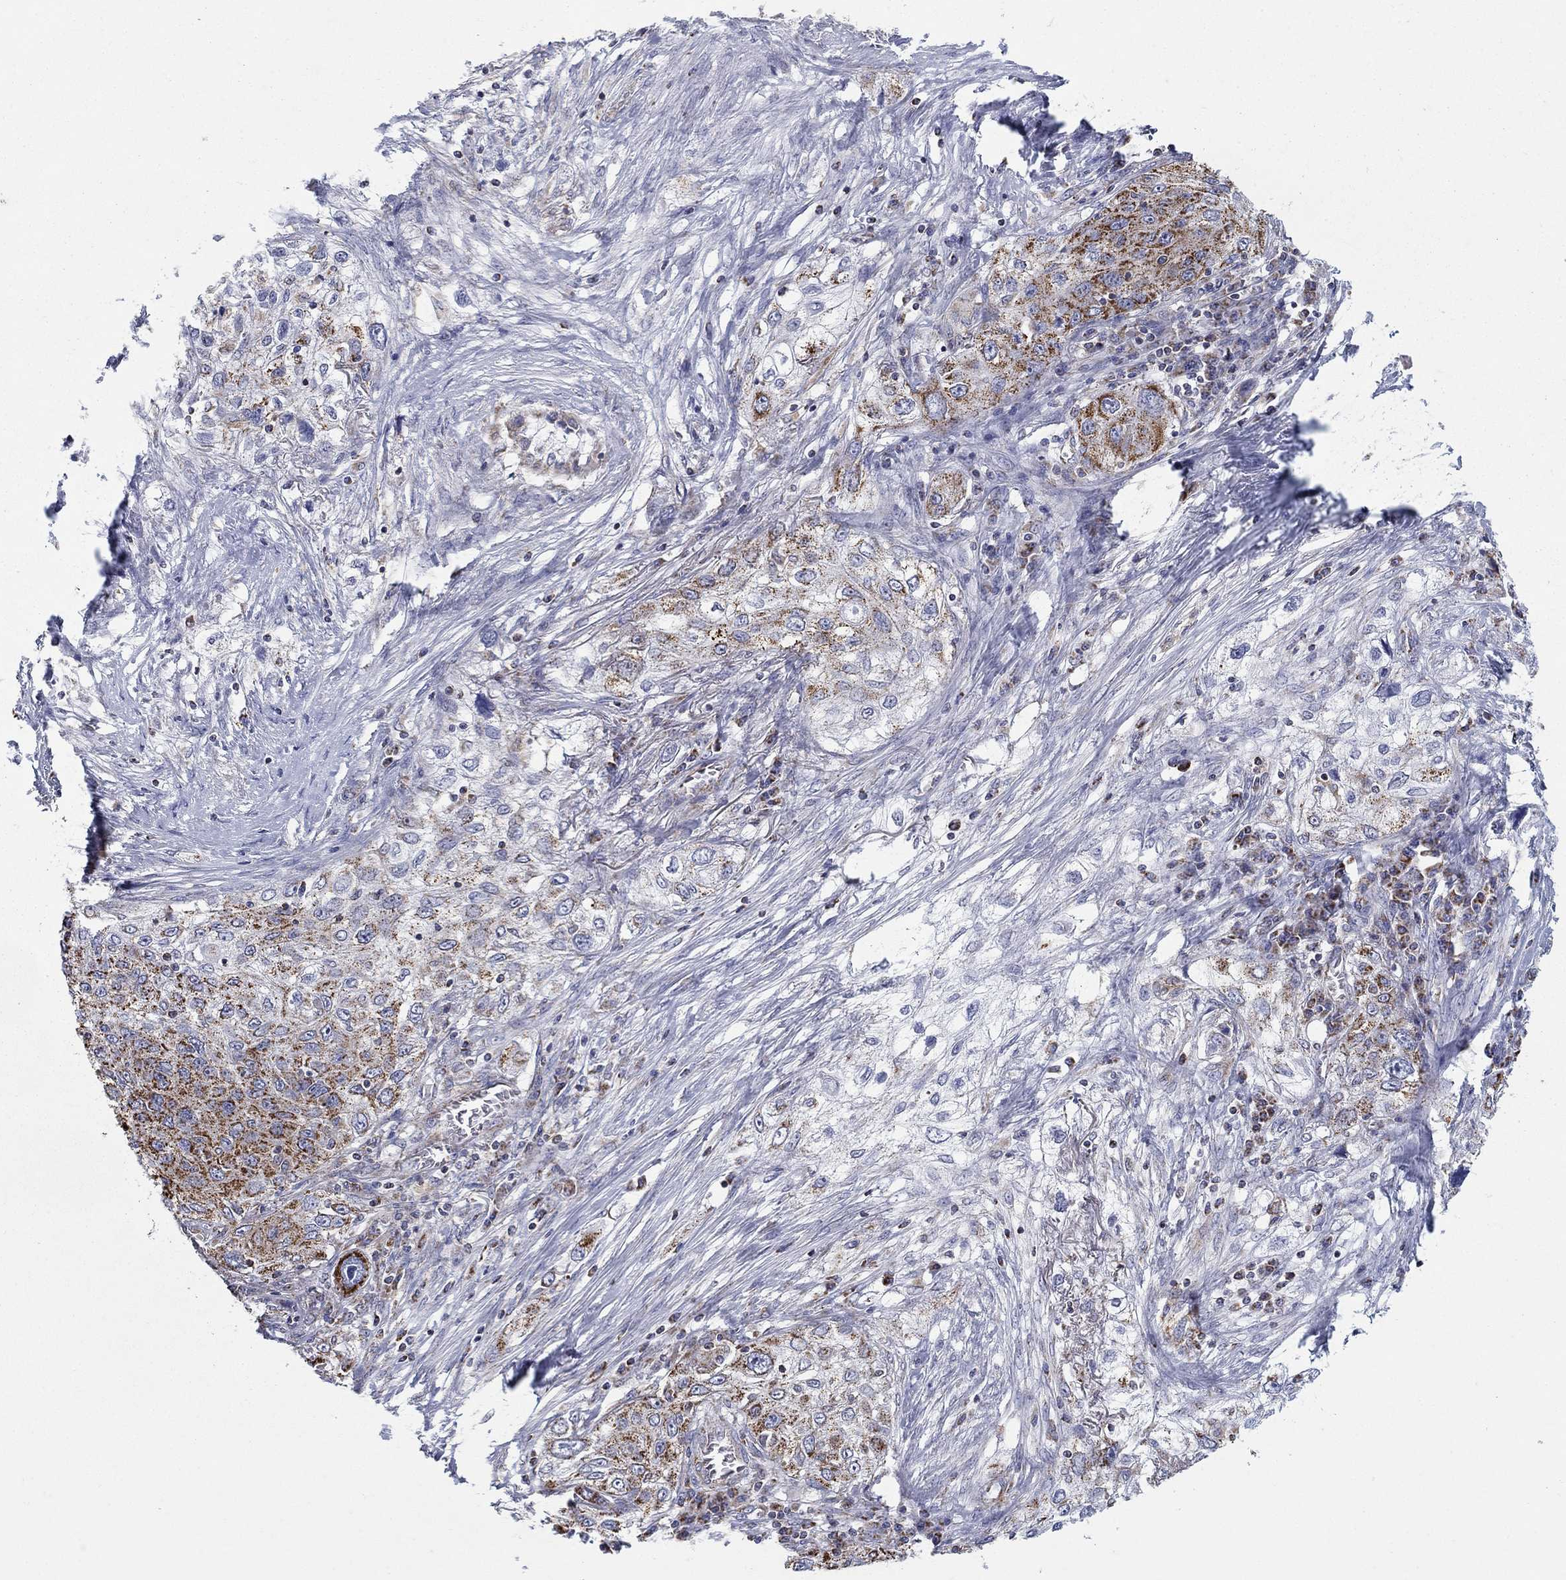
{"staining": {"intensity": "strong", "quantity": "<25%", "location": "cytoplasmic/membranous"}, "tissue": "lung cancer", "cell_type": "Tumor cells", "image_type": "cancer", "snomed": [{"axis": "morphology", "description": "Squamous cell carcinoma, NOS"}, {"axis": "topography", "description": "Lung"}], "caption": "Lung cancer (squamous cell carcinoma) was stained to show a protein in brown. There is medium levels of strong cytoplasmic/membranous staining in about <25% of tumor cells.", "gene": "HPS5", "patient": {"sex": "female", "age": 69}}